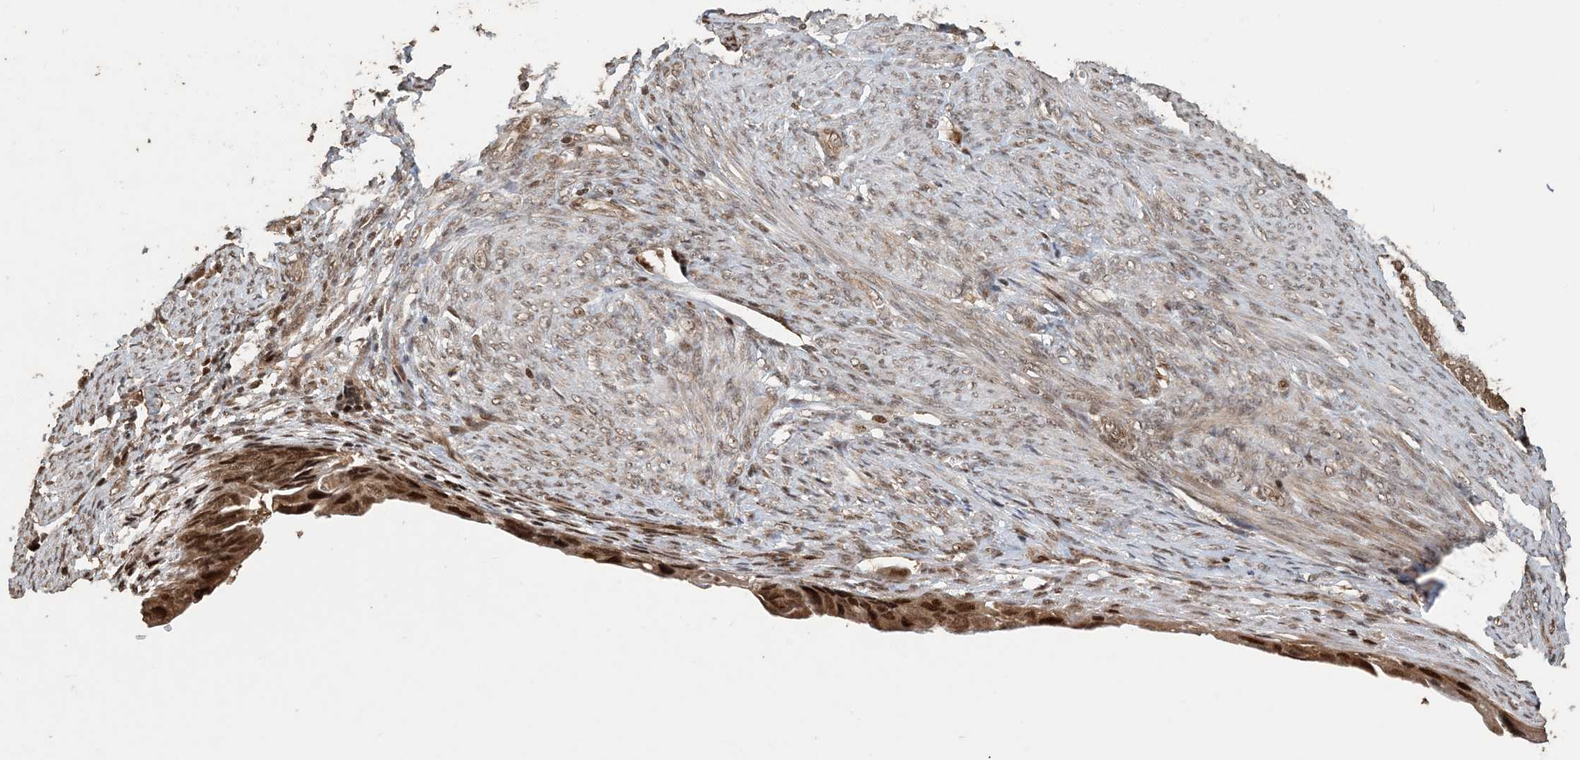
{"staining": {"intensity": "moderate", "quantity": ">75%", "location": "cytoplasmic/membranous,nuclear"}, "tissue": "endometrial cancer", "cell_type": "Tumor cells", "image_type": "cancer", "snomed": [{"axis": "morphology", "description": "Adenocarcinoma, NOS"}, {"axis": "topography", "description": "Endometrium"}], "caption": "Tumor cells demonstrate medium levels of moderate cytoplasmic/membranous and nuclear positivity in approximately >75% of cells in endometrial cancer (adenocarcinoma).", "gene": "ATP13A2", "patient": {"sex": "female", "age": 86}}